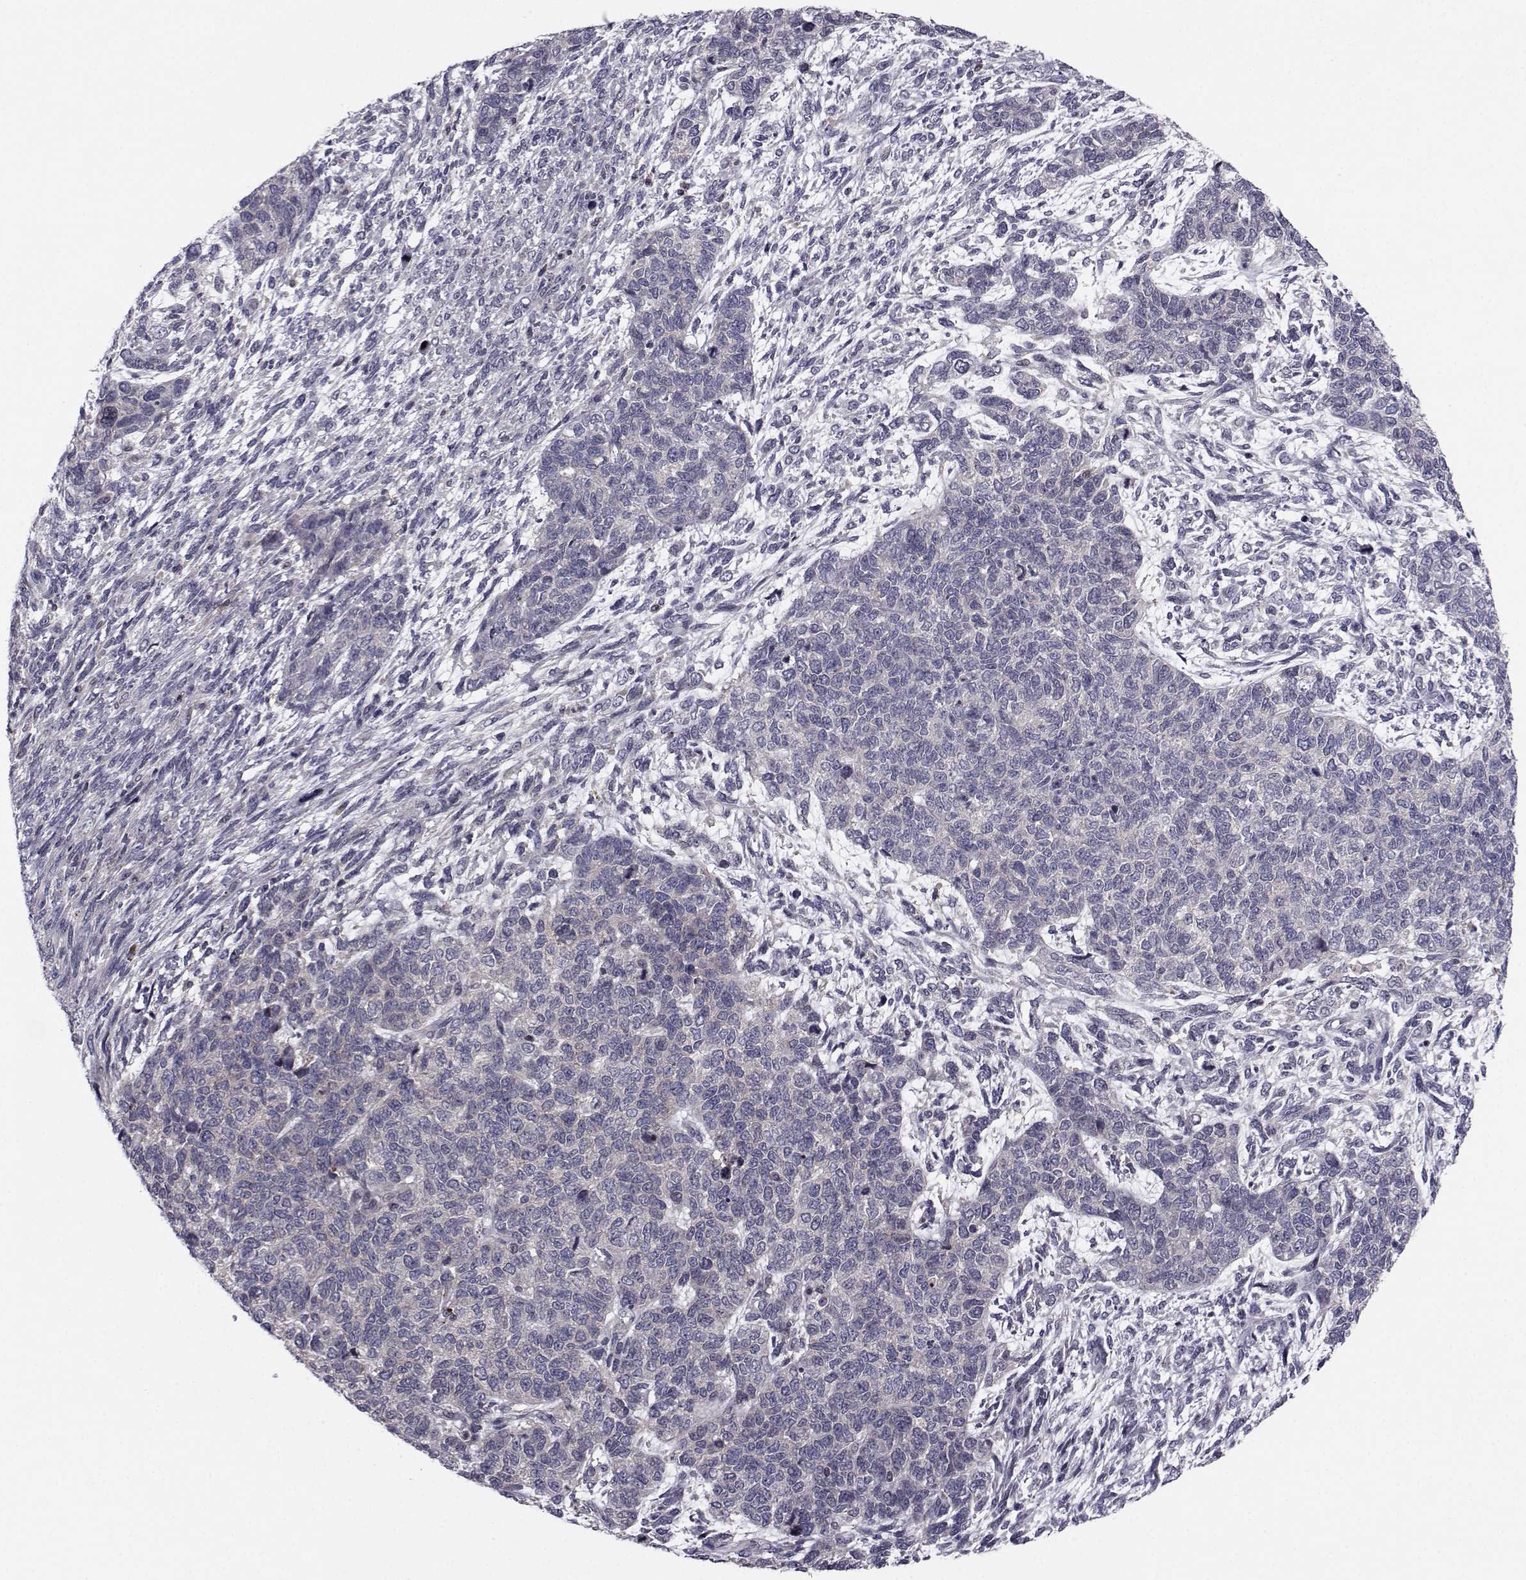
{"staining": {"intensity": "negative", "quantity": "none", "location": "none"}, "tissue": "cervical cancer", "cell_type": "Tumor cells", "image_type": "cancer", "snomed": [{"axis": "morphology", "description": "Squamous cell carcinoma, NOS"}, {"axis": "topography", "description": "Cervix"}], "caption": "An immunohistochemistry (IHC) image of squamous cell carcinoma (cervical) is shown. There is no staining in tumor cells of squamous cell carcinoma (cervical).", "gene": "PCP4L1", "patient": {"sex": "female", "age": 63}}